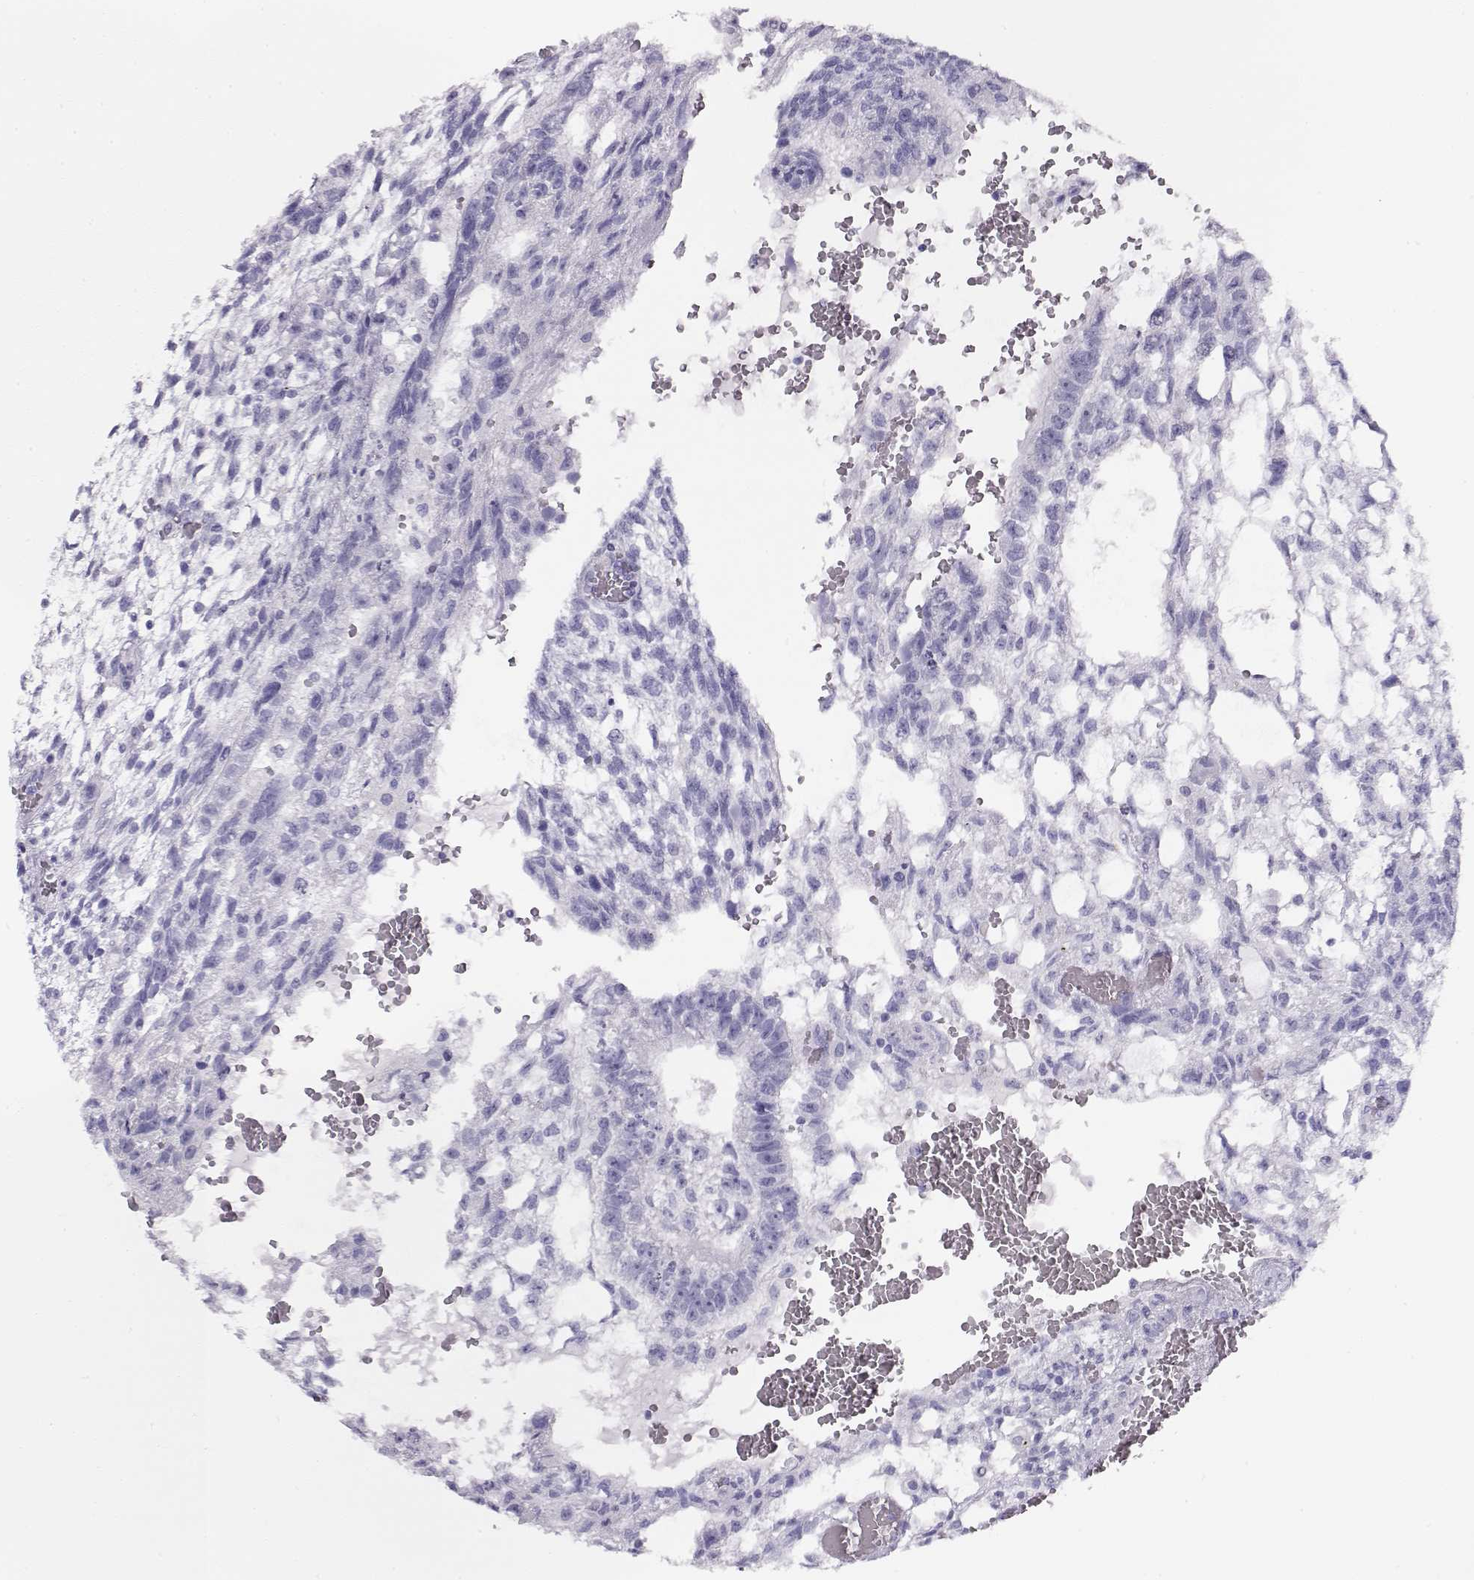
{"staining": {"intensity": "negative", "quantity": "none", "location": "none"}, "tissue": "testis cancer", "cell_type": "Tumor cells", "image_type": "cancer", "snomed": [{"axis": "morphology", "description": "Carcinoma, Embryonal, NOS"}, {"axis": "topography", "description": "Testis"}], "caption": "Immunohistochemistry (IHC) photomicrograph of neoplastic tissue: embryonal carcinoma (testis) stained with DAB shows no significant protein positivity in tumor cells. Brightfield microscopy of immunohistochemistry stained with DAB (brown) and hematoxylin (blue), captured at high magnification.", "gene": "CRX", "patient": {"sex": "male", "age": 32}}